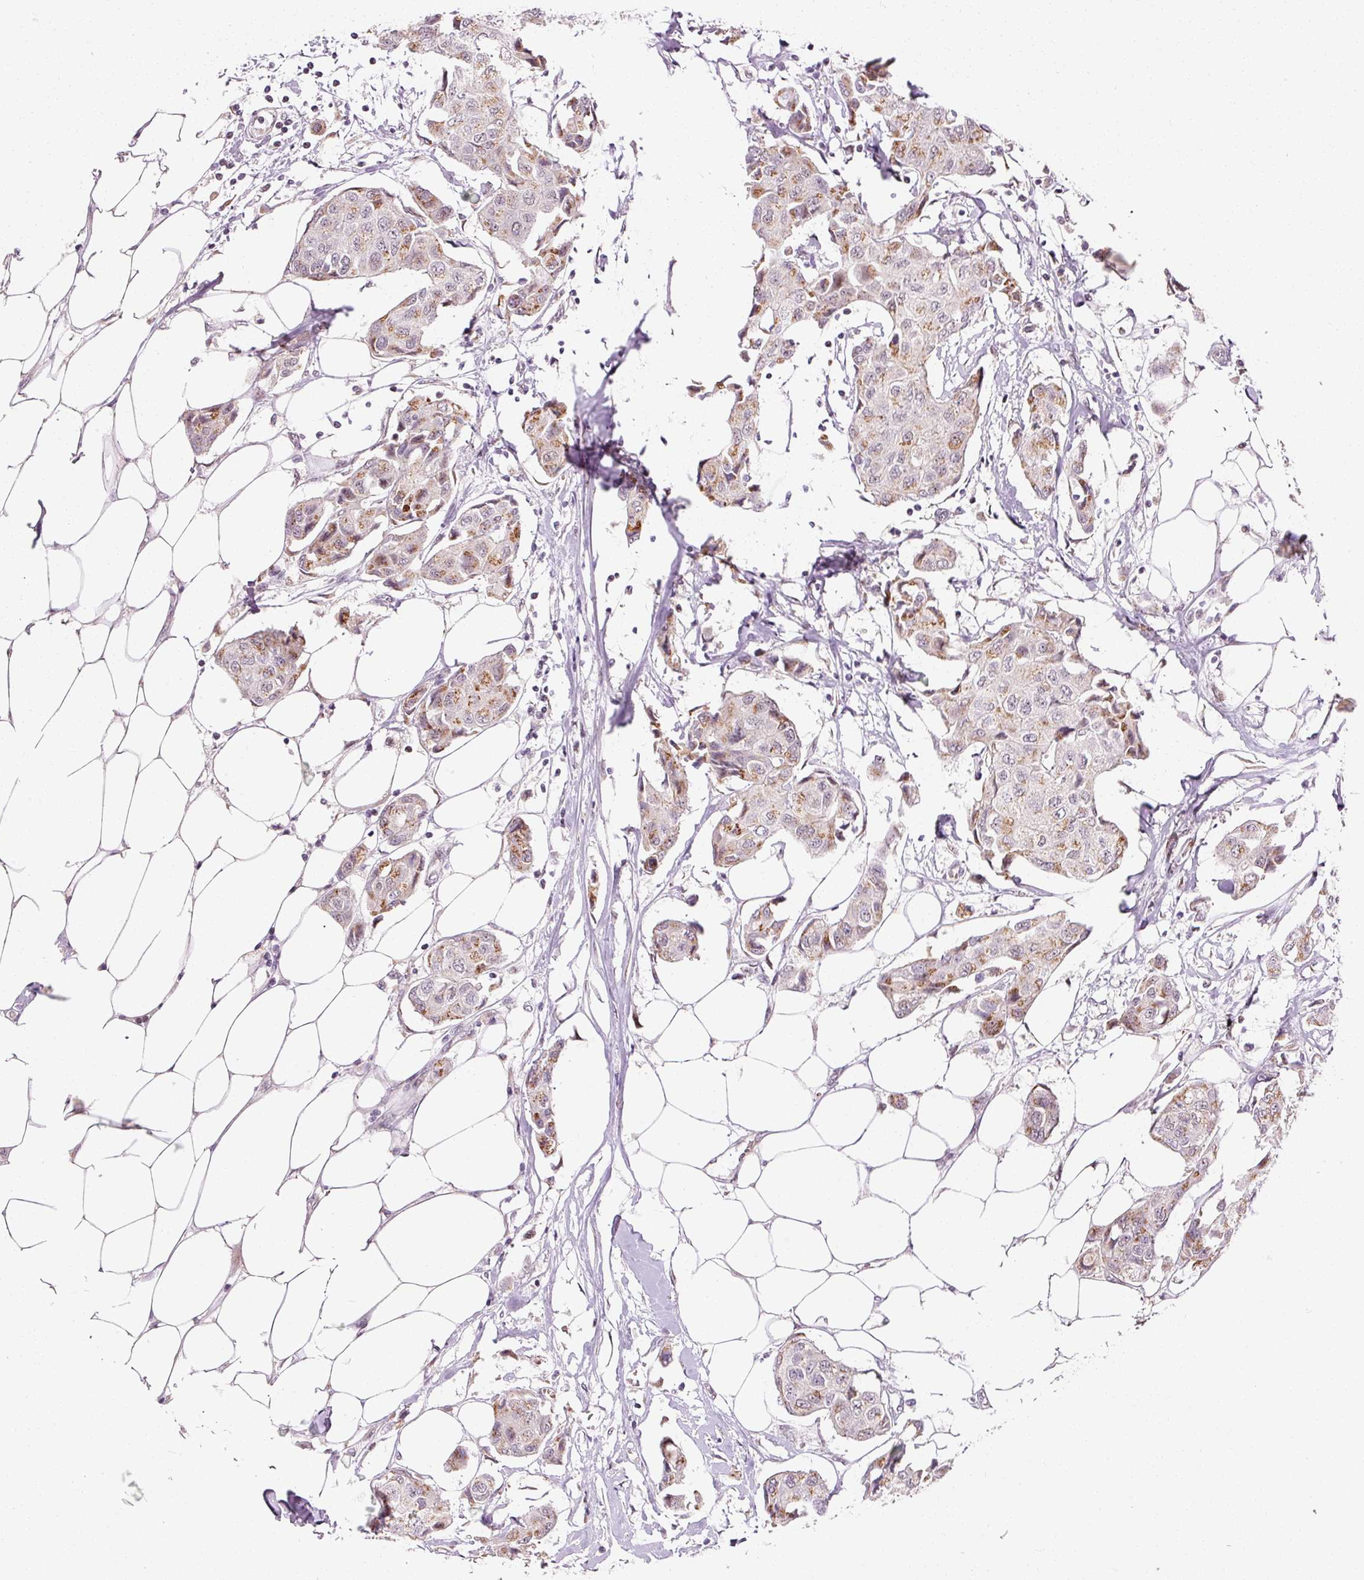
{"staining": {"intensity": "moderate", "quantity": "25%-75%", "location": "cytoplasmic/membranous"}, "tissue": "breast cancer", "cell_type": "Tumor cells", "image_type": "cancer", "snomed": [{"axis": "morphology", "description": "Duct carcinoma"}, {"axis": "topography", "description": "Breast"}, {"axis": "topography", "description": "Lymph node"}], "caption": "Protein expression analysis of breast cancer (invasive ductal carcinoma) demonstrates moderate cytoplasmic/membranous positivity in about 25%-75% of tumor cells.", "gene": "ANKRD20A1", "patient": {"sex": "female", "age": 80}}